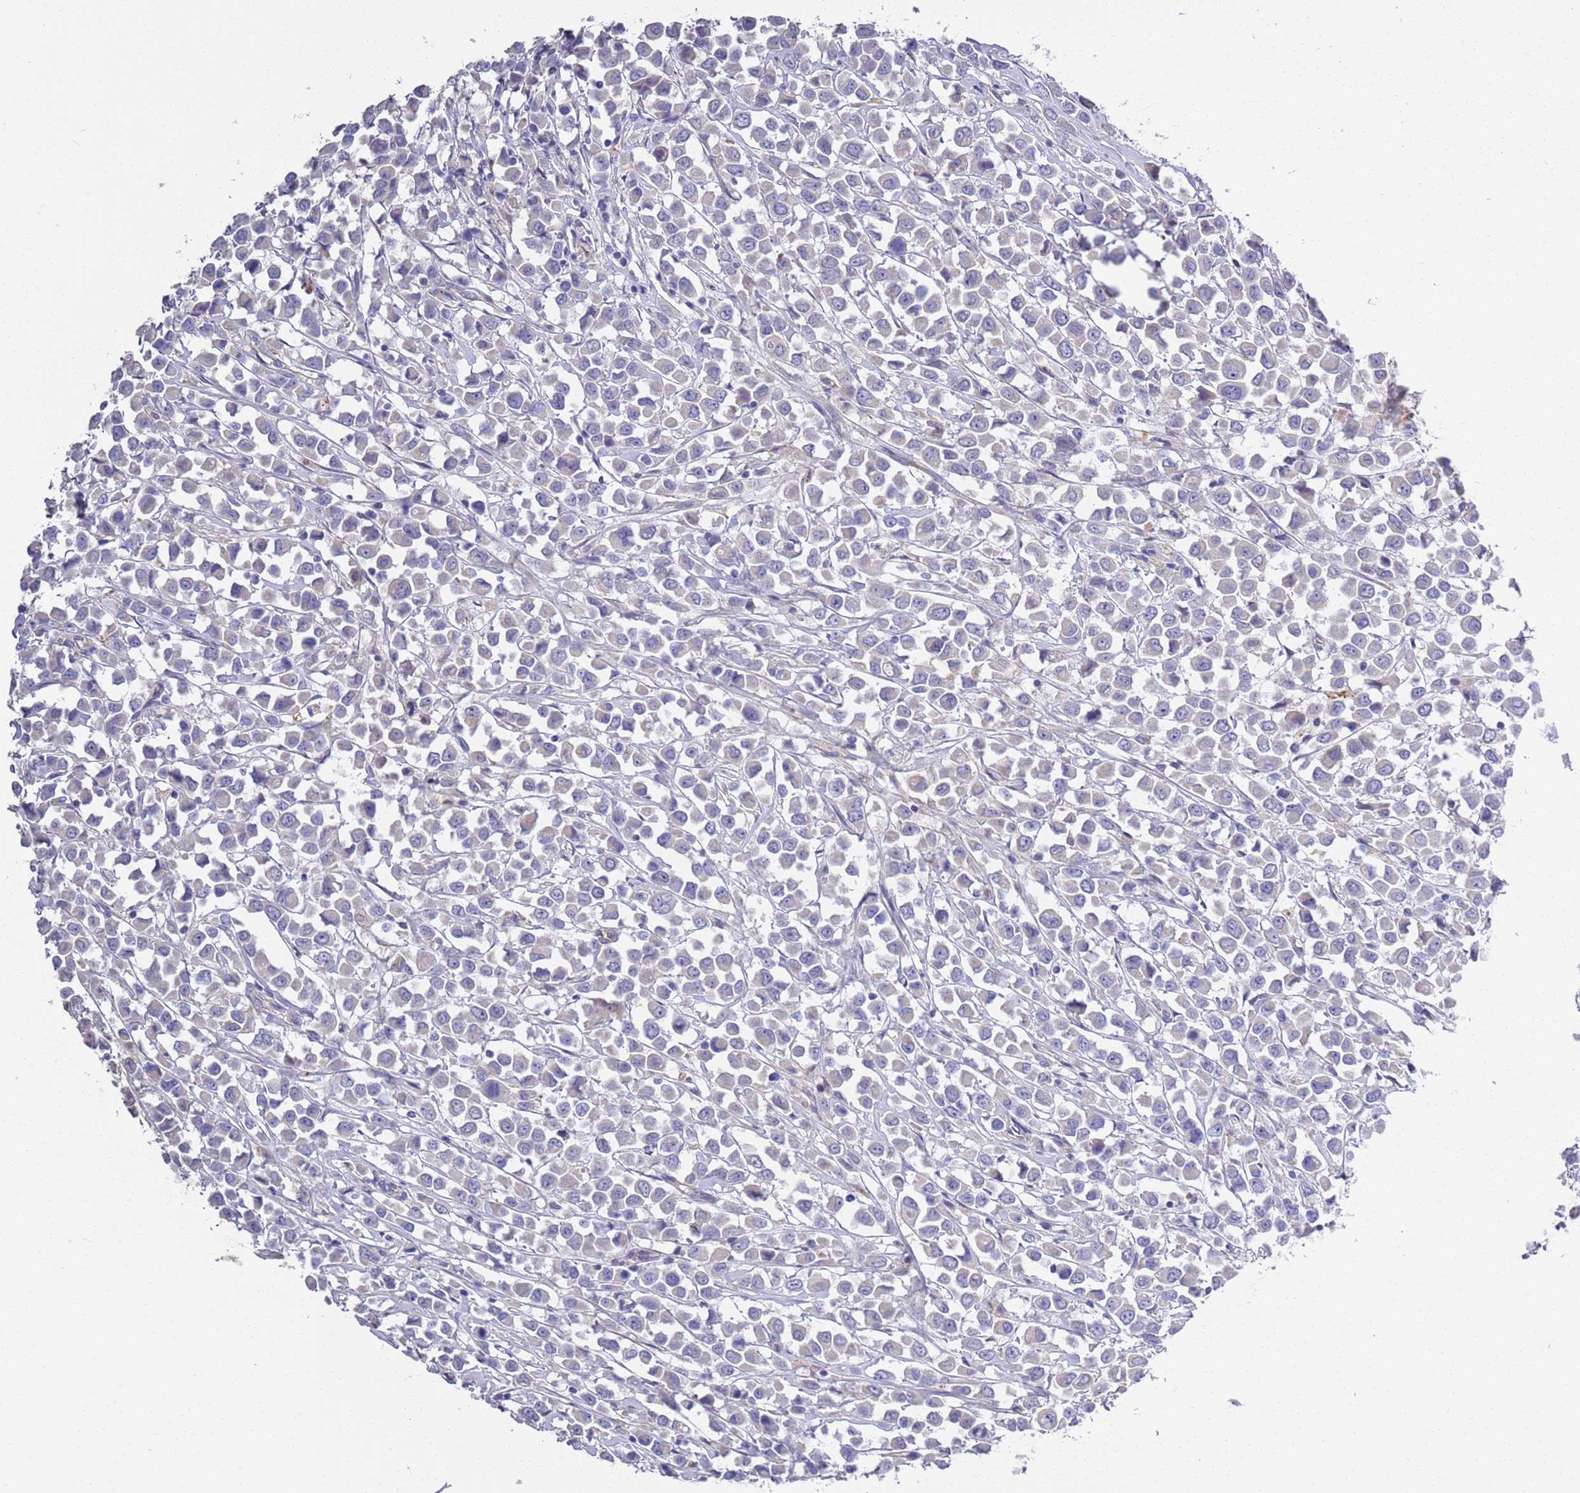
{"staining": {"intensity": "negative", "quantity": "none", "location": "none"}, "tissue": "breast cancer", "cell_type": "Tumor cells", "image_type": "cancer", "snomed": [{"axis": "morphology", "description": "Duct carcinoma"}, {"axis": "topography", "description": "Breast"}], "caption": "Breast cancer stained for a protein using immunohistochemistry exhibits no staining tumor cells.", "gene": "BRMS1L", "patient": {"sex": "female", "age": 61}}